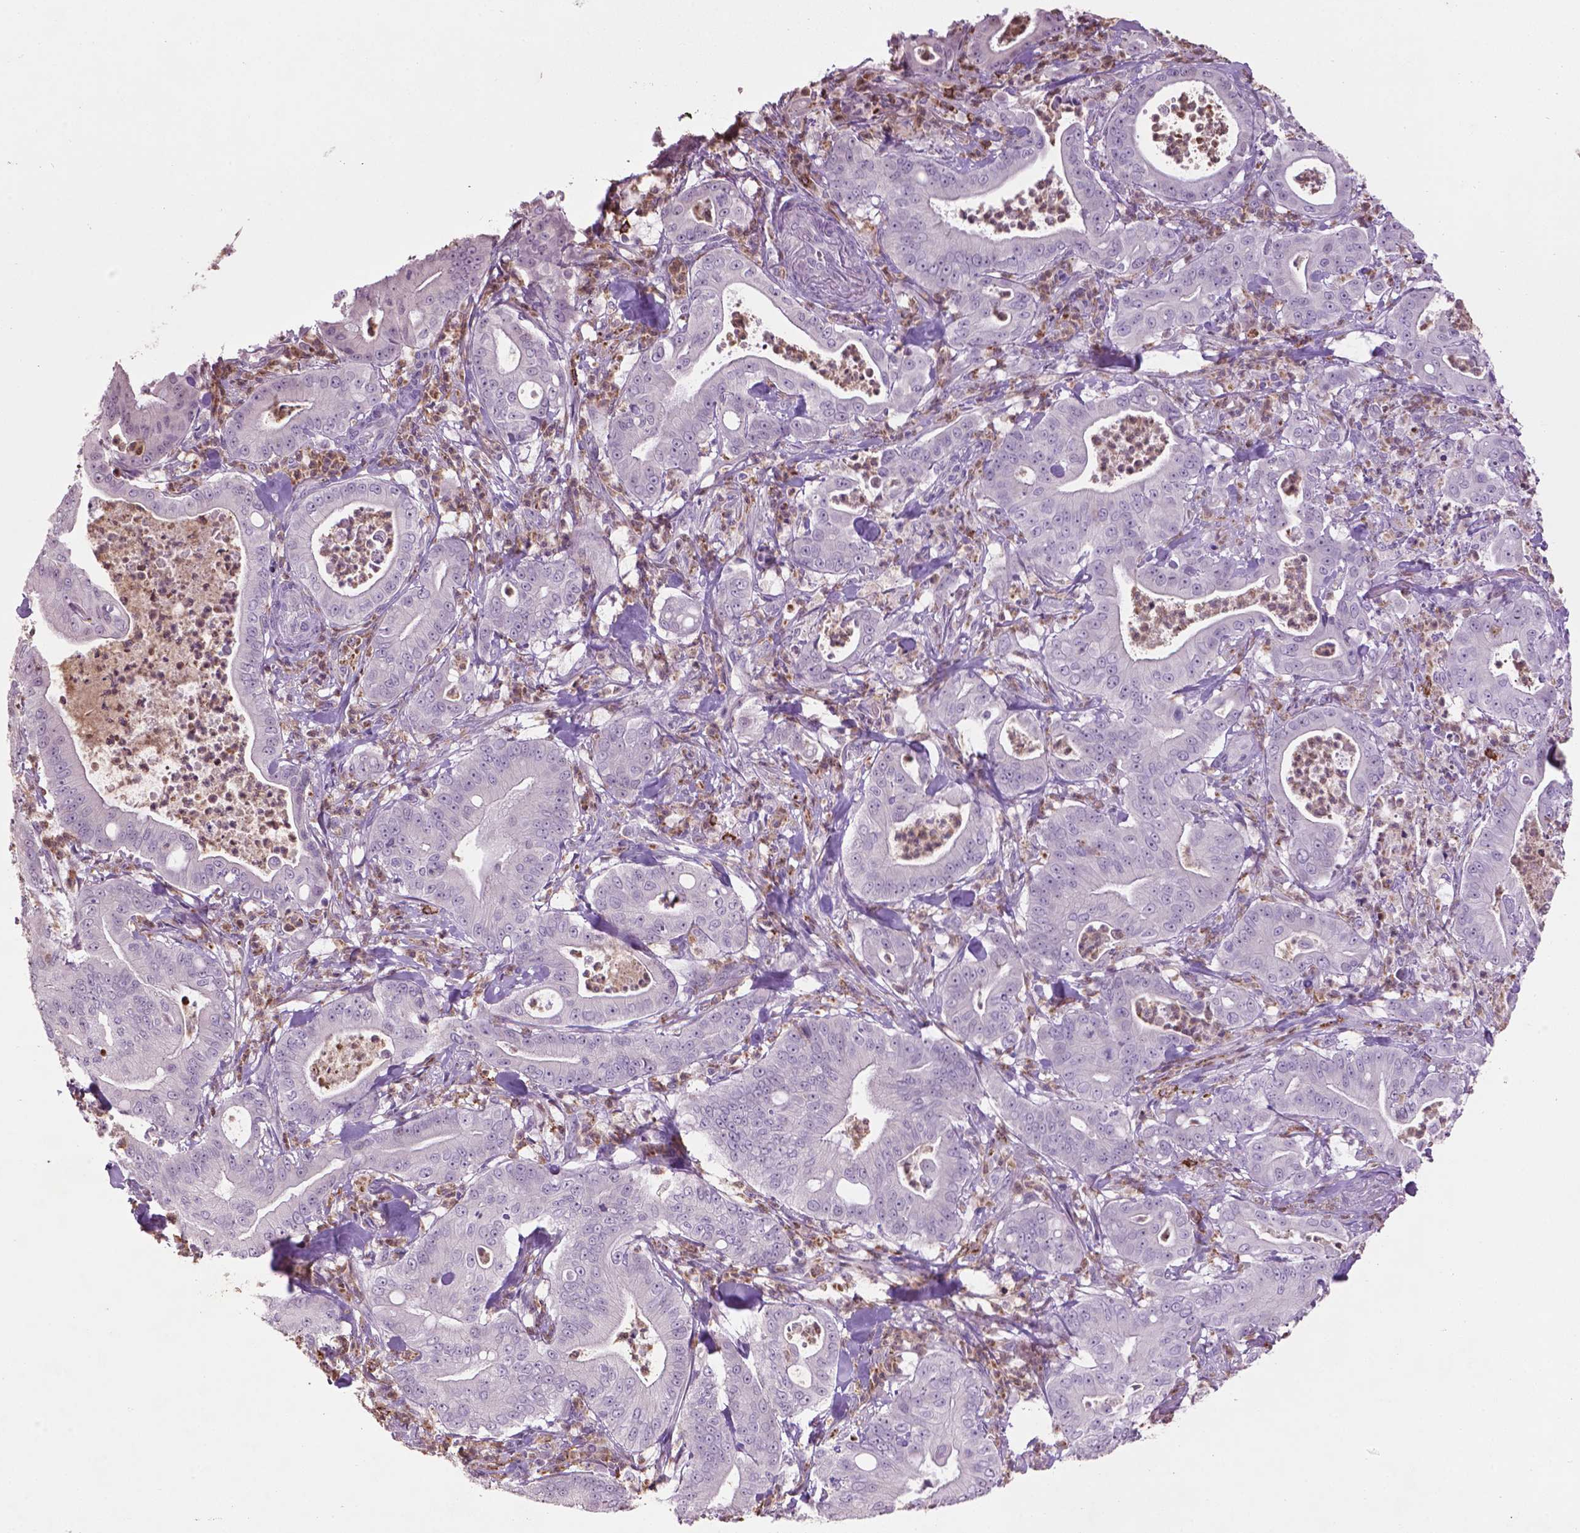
{"staining": {"intensity": "negative", "quantity": "none", "location": "none"}, "tissue": "pancreatic cancer", "cell_type": "Tumor cells", "image_type": "cancer", "snomed": [{"axis": "morphology", "description": "Adenocarcinoma, NOS"}, {"axis": "topography", "description": "Pancreas"}], "caption": "This is an IHC image of human pancreatic cancer. There is no positivity in tumor cells.", "gene": "NTNG2", "patient": {"sex": "male", "age": 71}}